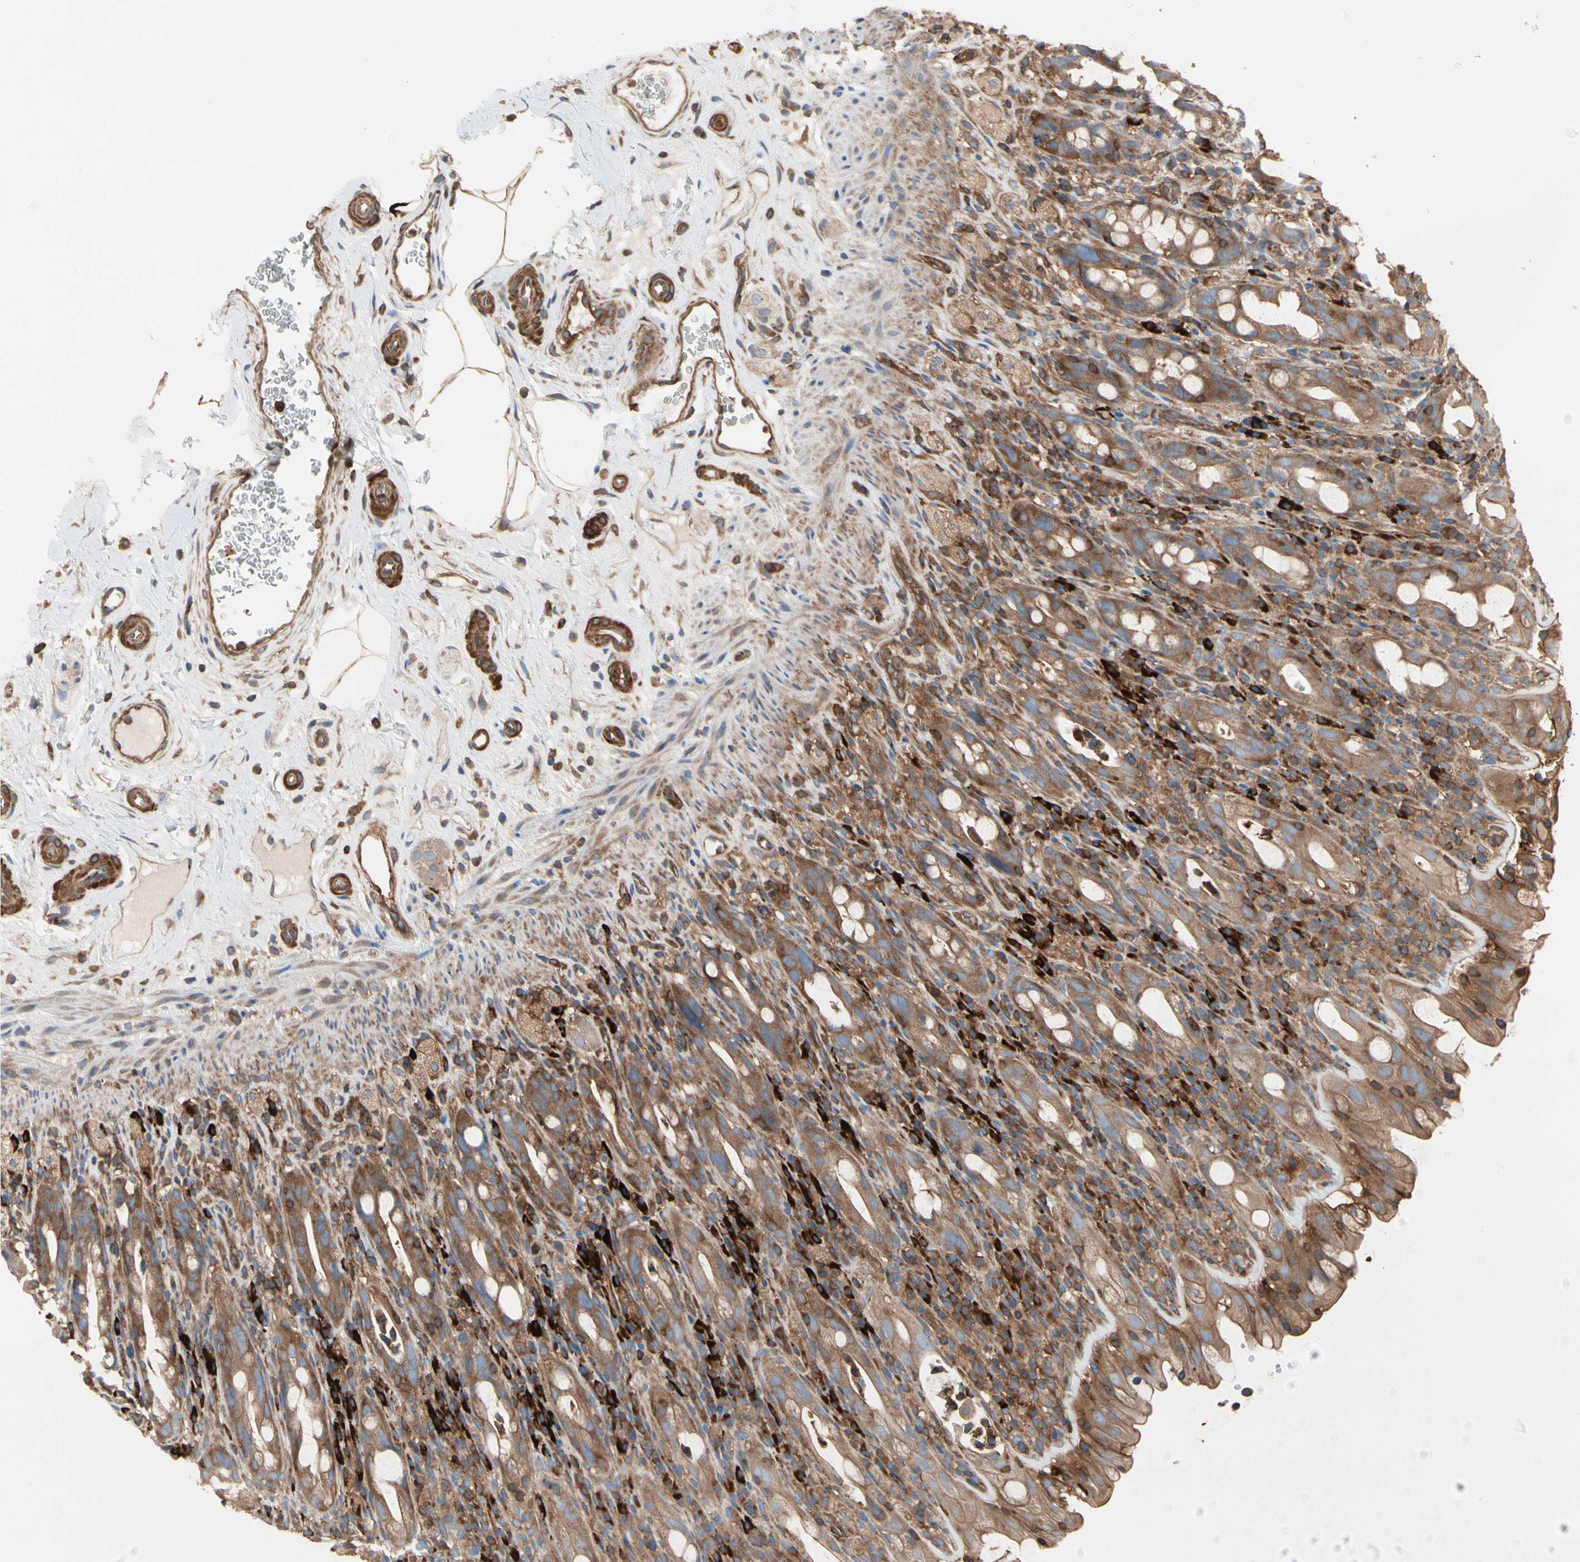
{"staining": {"intensity": "moderate", "quantity": ">75%", "location": "cytoplasmic/membranous"}, "tissue": "rectum", "cell_type": "Glandular cells", "image_type": "normal", "snomed": [{"axis": "morphology", "description": "Normal tissue, NOS"}, {"axis": "topography", "description": "Rectum"}], "caption": "Protein analysis of unremarkable rectum demonstrates moderate cytoplasmic/membranous expression in approximately >75% of glandular cells.", "gene": "ROCK1", "patient": {"sex": "male", "age": 44}}